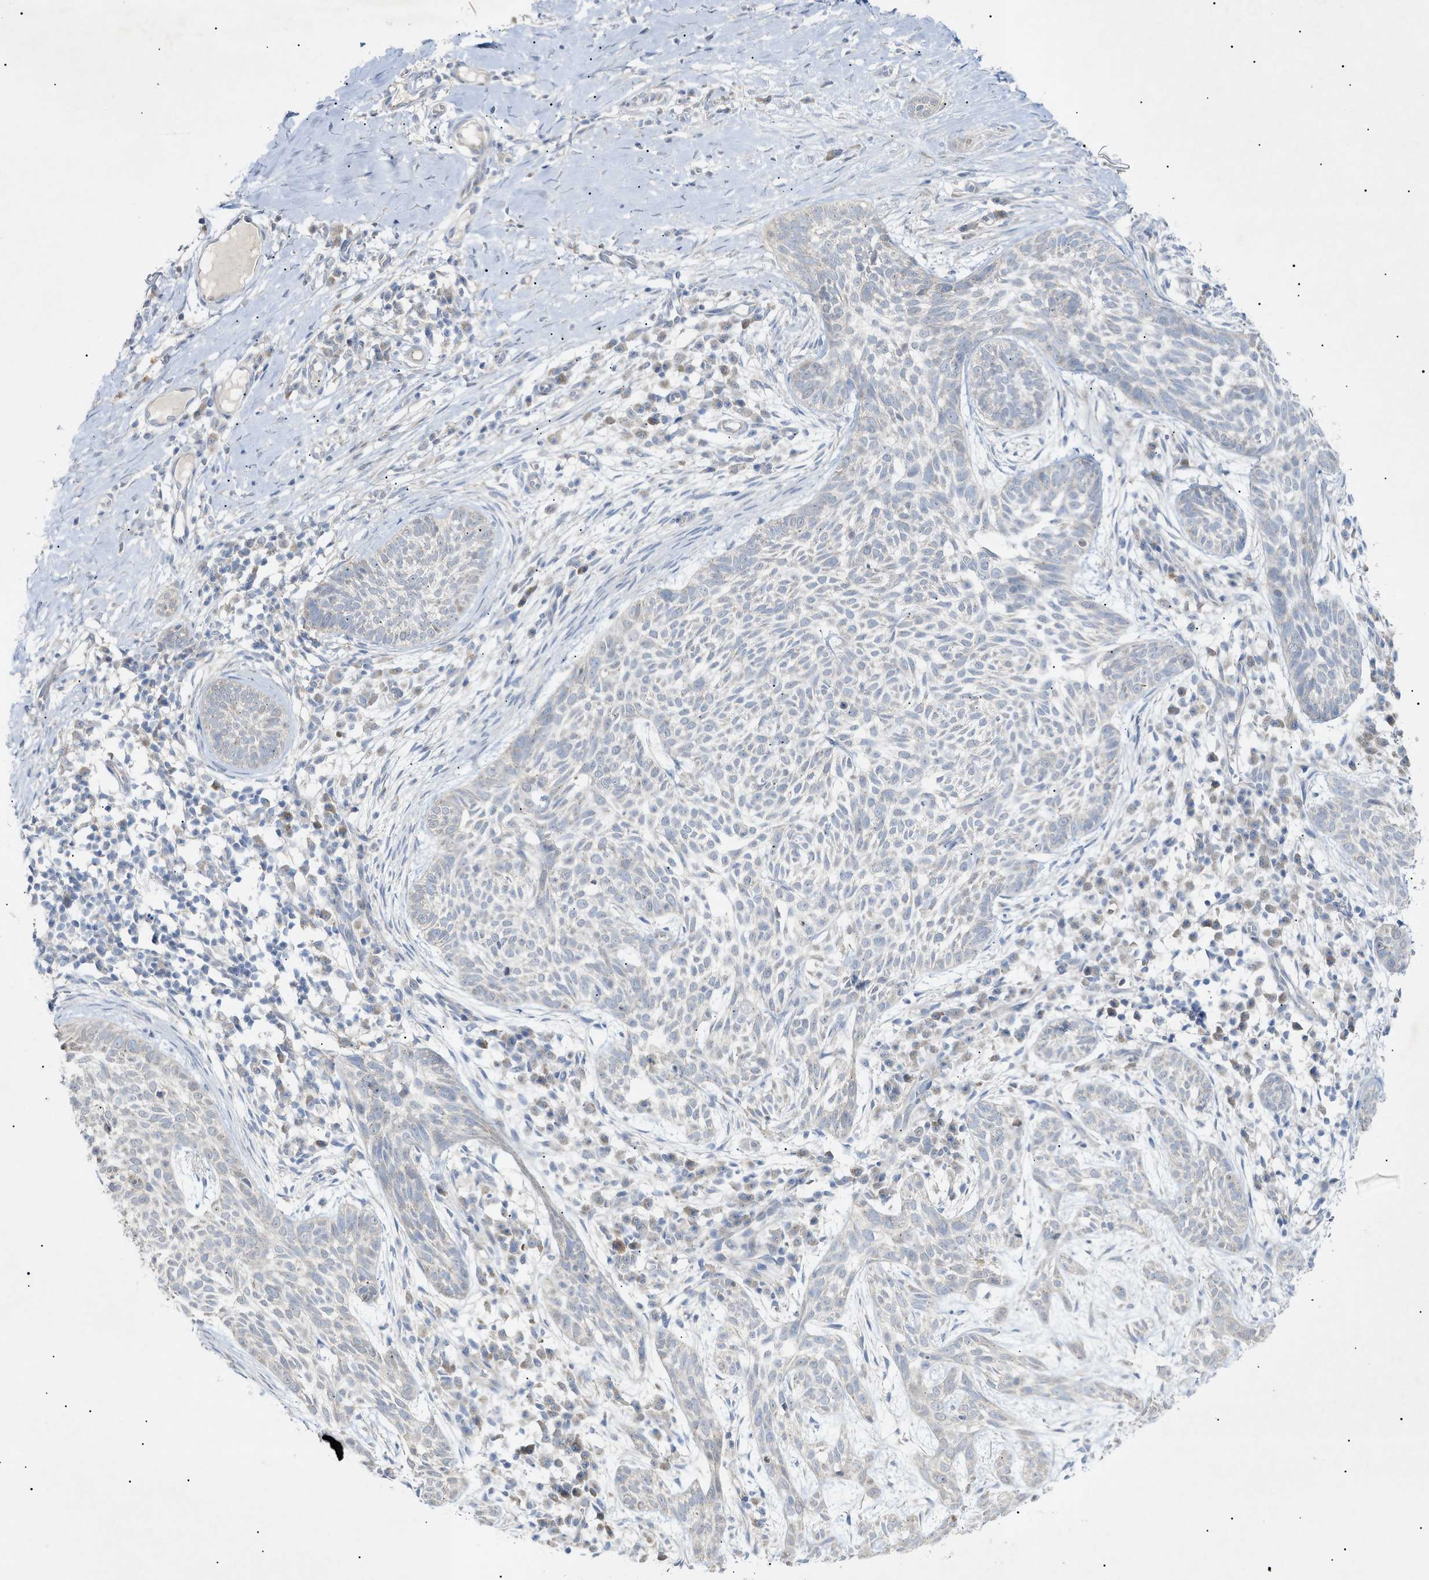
{"staining": {"intensity": "negative", "quantity": "none", "location": "none"}, "tissue": "skin cancer", "cell_type": "Tumor cells", "image_type": "cancer", "snomed": [{"axis": "morphology", "description": "Basal cell carcinoma"}, {"axis": "topography", "description": "Skin"}], "caption": "Immunohistochemistry (IHC) histopathology image of neoplastic tissue: human basal cell carcinoma (skin) stained with DAB (3,3'-diaminobenzidine) reveals no significant protein positivity in tumor cells.", "gene": "SLC25A31", "patient": {"sex": "female", "age": 59}}